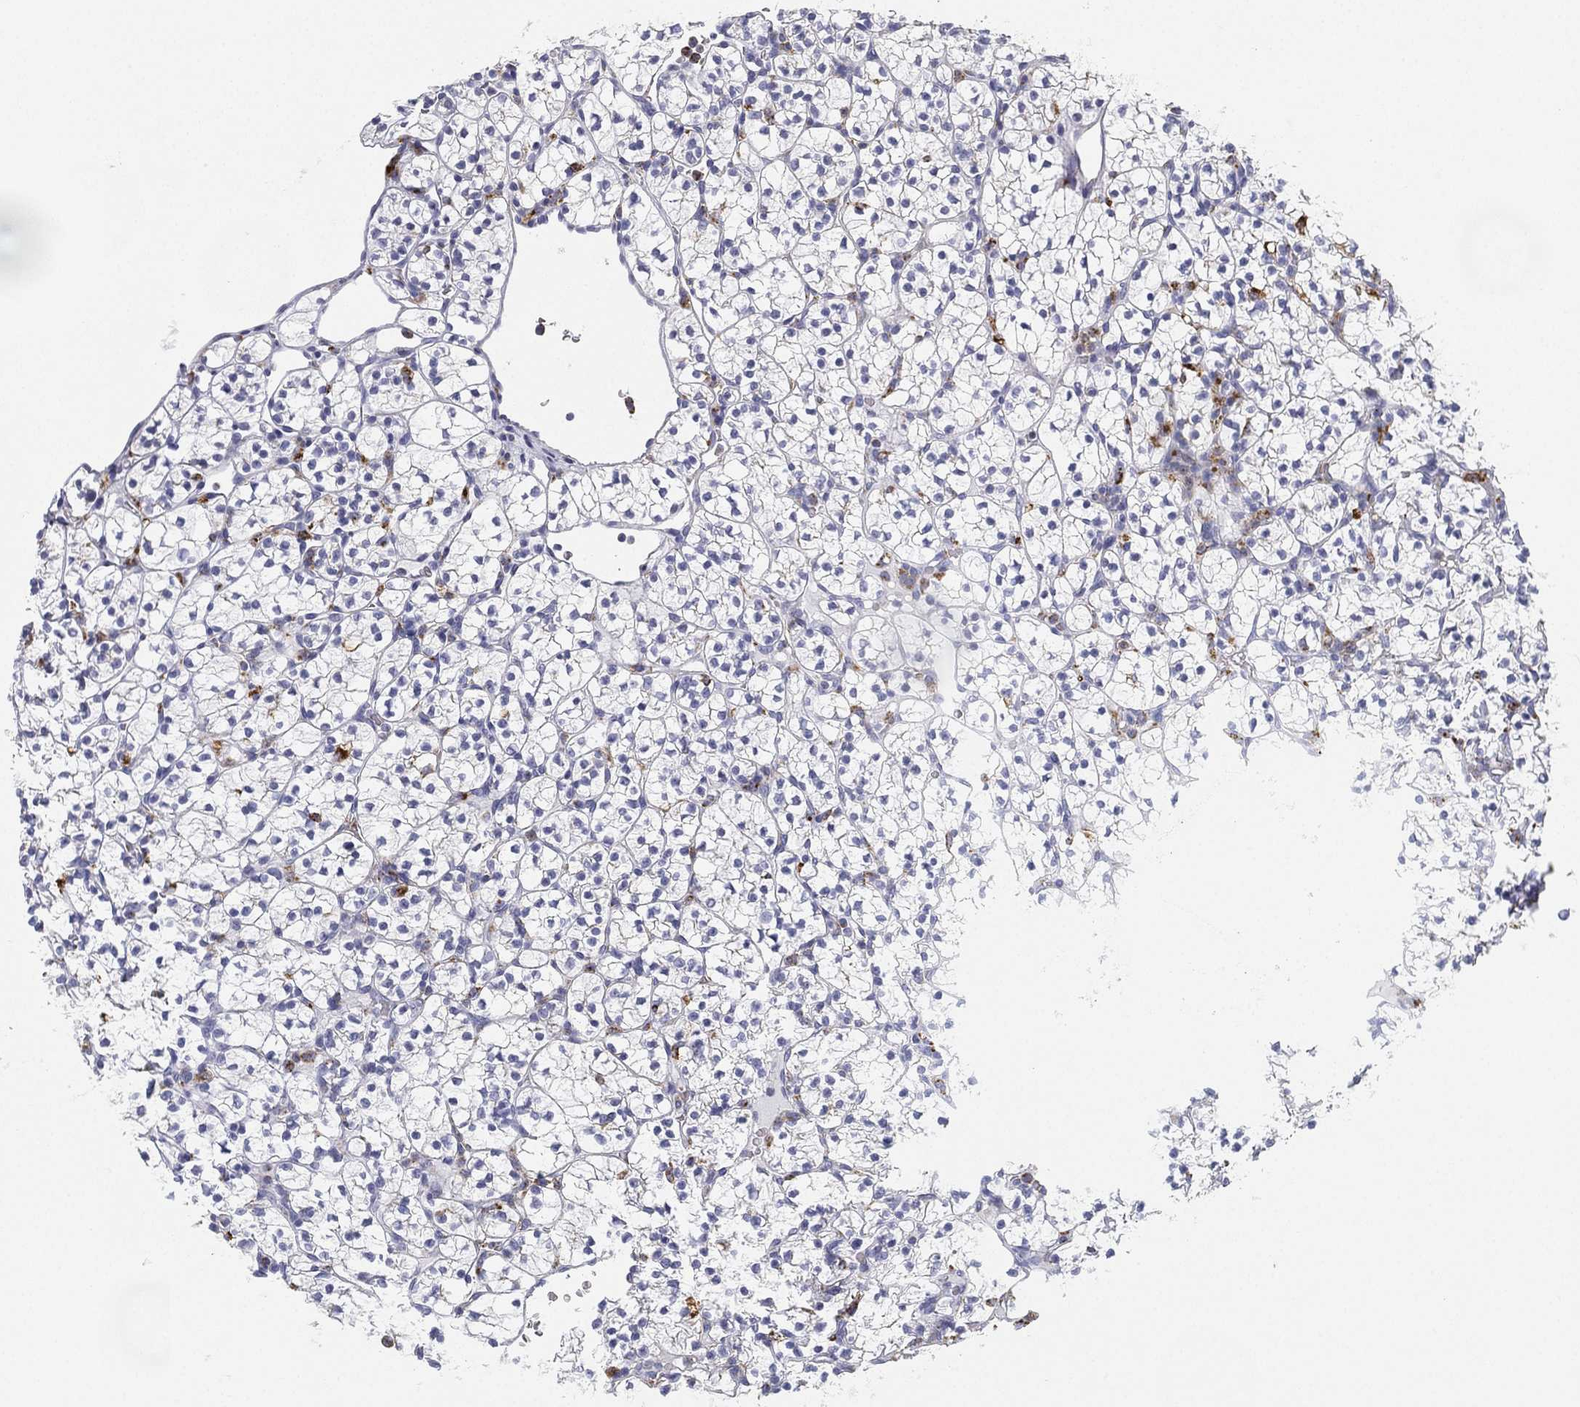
{"staining": {"intensity": "negative", "quantity": "none", "location": "none"}, "tissue": "renal cancer", "cell_type": "Tumor cells", "image_type": "cancer", "snomed": [{"axis": "morphology", "description": "Adenocarcinoma, NOS"}, {"axis": "topography", "description": "Kidney"}], "caption": "Immunohistochemical staining of human renal adenocarcinoma exhibits no significant expression in tumor cells.", "gene": "NPC2", "patient": {"sex": "female", "age": 89}}